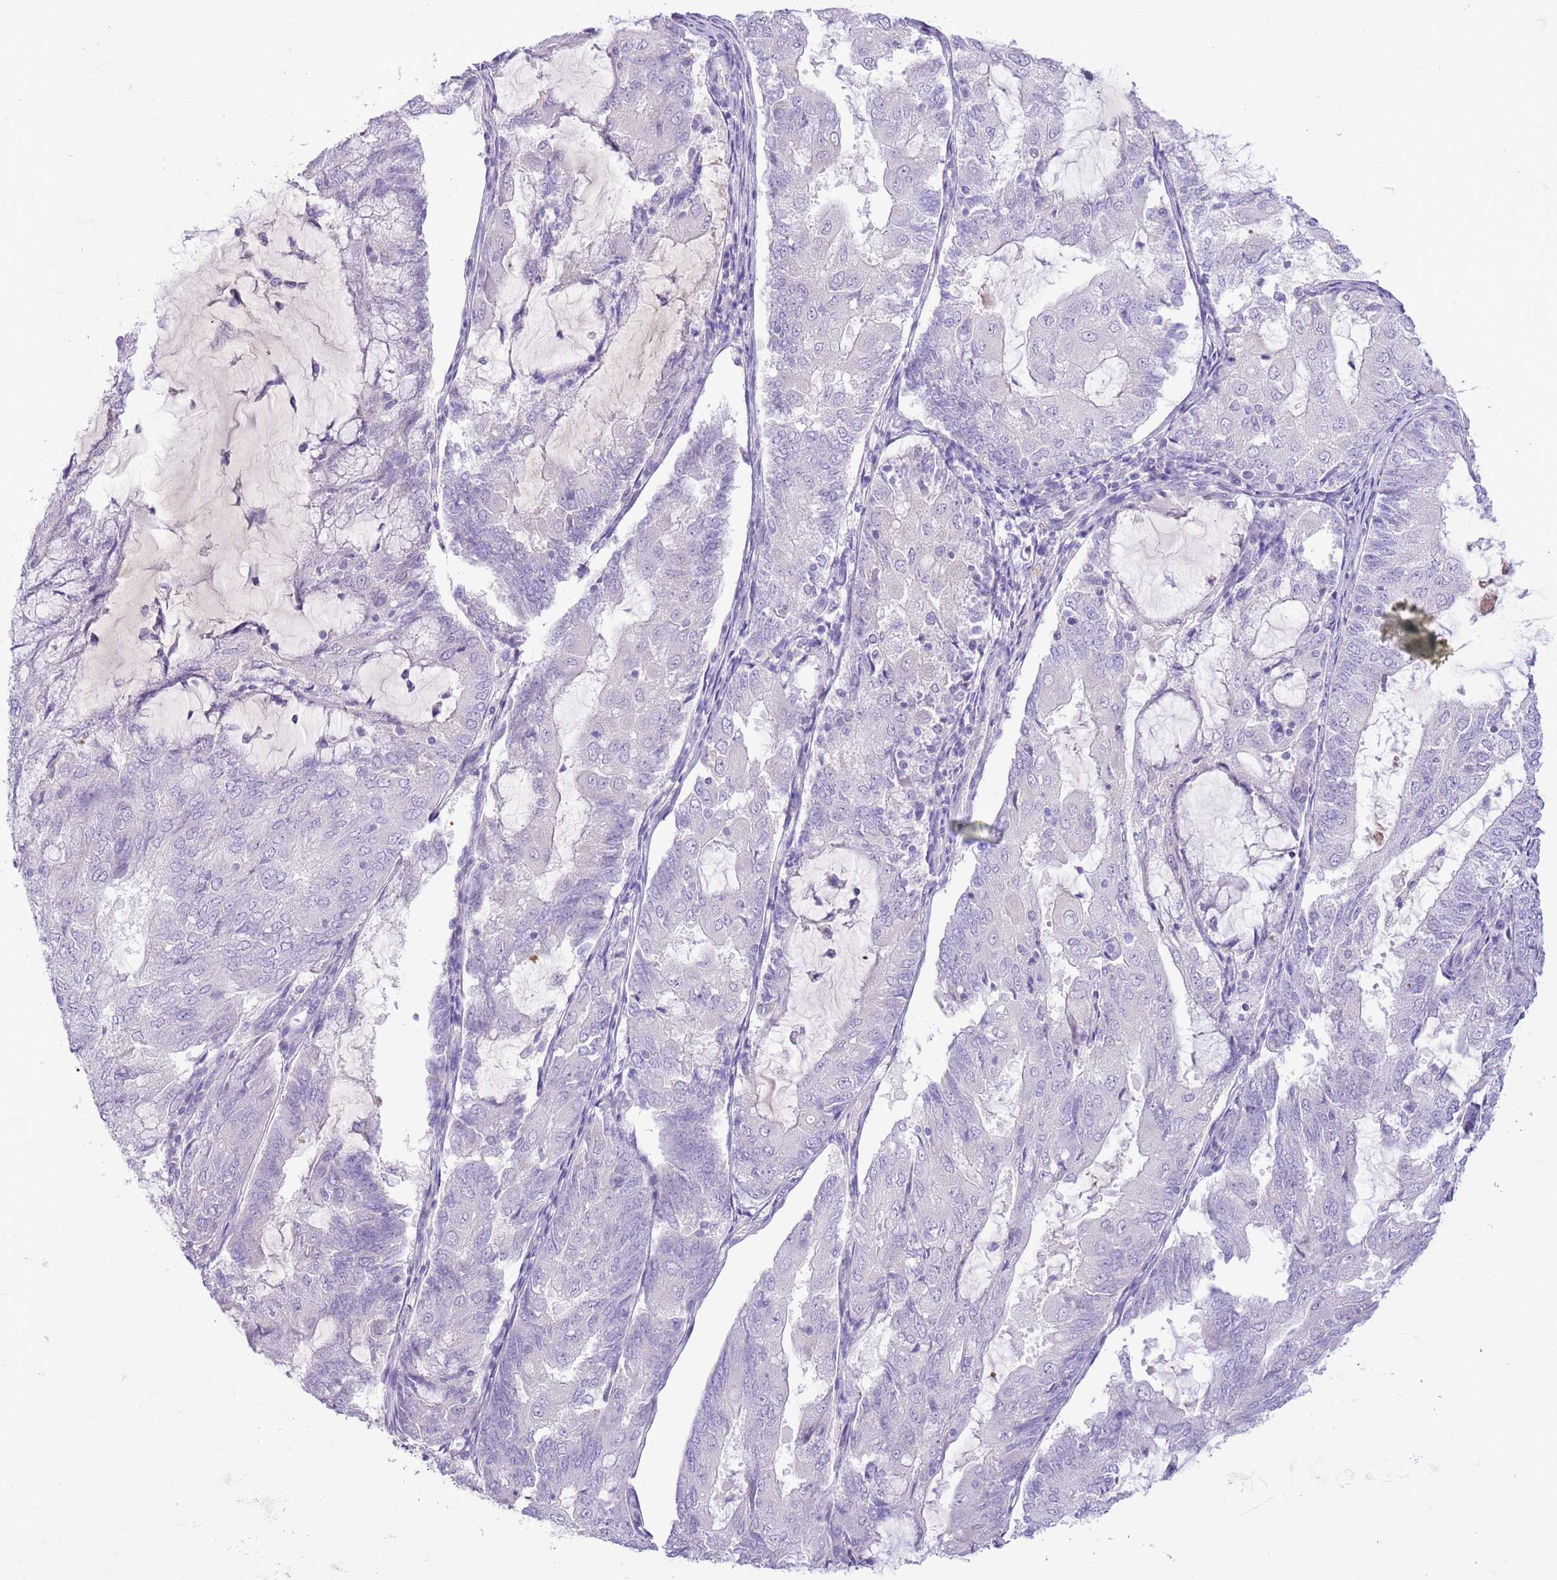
{"staining": {"intensity": "negative", "quantity": "none", "location": "none"}, "tissue": "endometrial cancer", "cell_type": "Tumor cells", "image_type": "cancer", "snomed": [{"axis": "morphology", "description": "Adenocarcinoma, NOS"}, {"axis": "topography", "description": "Endometrium"}], "caption": "Endometrial adenocarcinoma stained for a protein using immunohistochemistry displays no staining tumor cells.", "gene": "TOX2", "patient": {"sex": "female", "age": 81}}